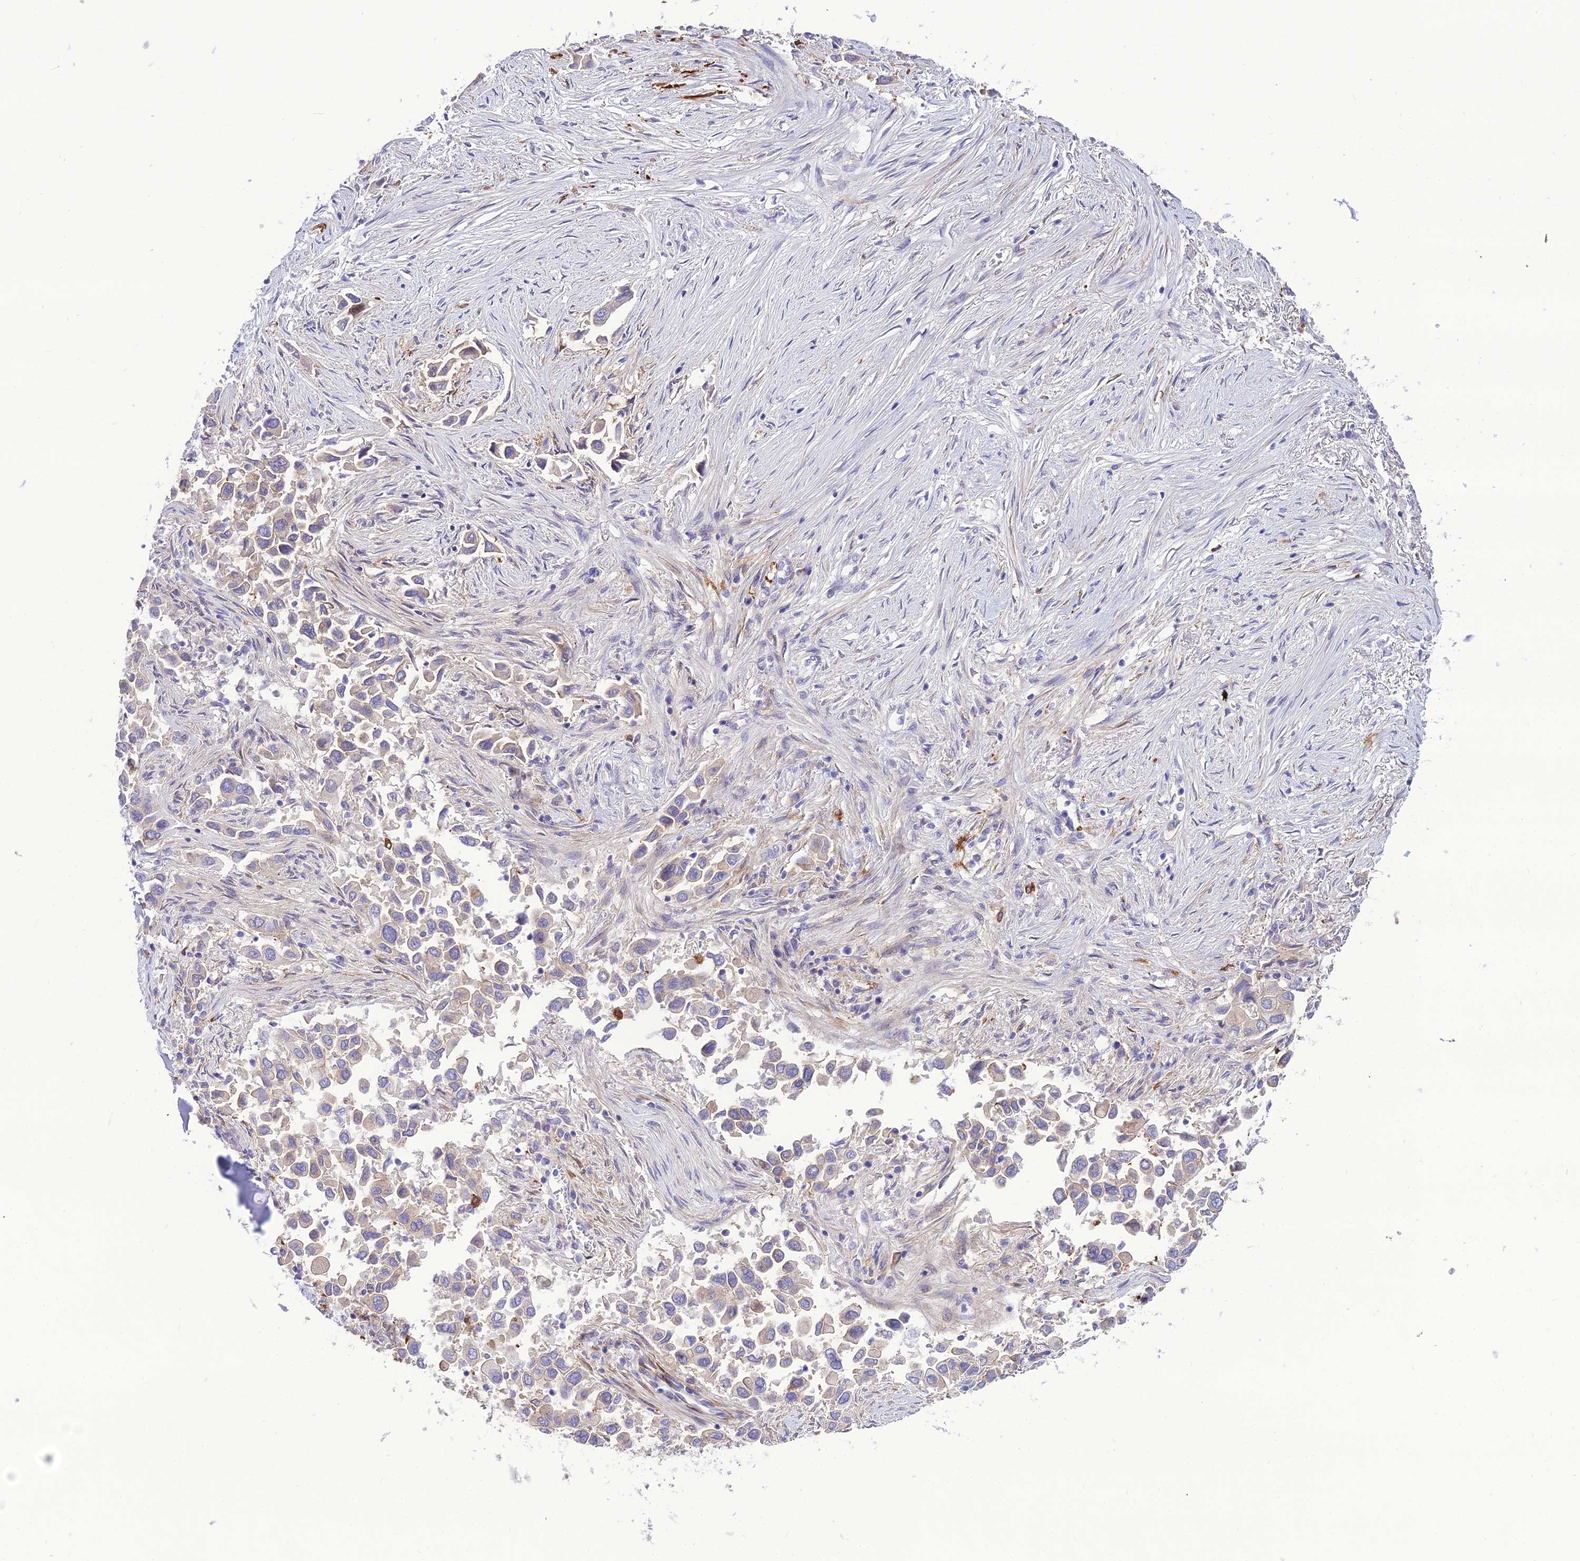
{"staining": {"intensity": "negative", "quantity": "none", "location": "none"}, "tissue": "lung cancer", "cell_type": "Tumor cells", "image_type": "cancer", "snomed": [{"axis": "morphology", "description": "Adenocarcinoma, NOS"}, {"axis": "topography", "description": "Lung"}], "caption": "Tumor cells are negative for protein expression in human adenocarcinoma (lung).", "gene": "MB21D2", "patient": {"sex": "female", "age": 76}}